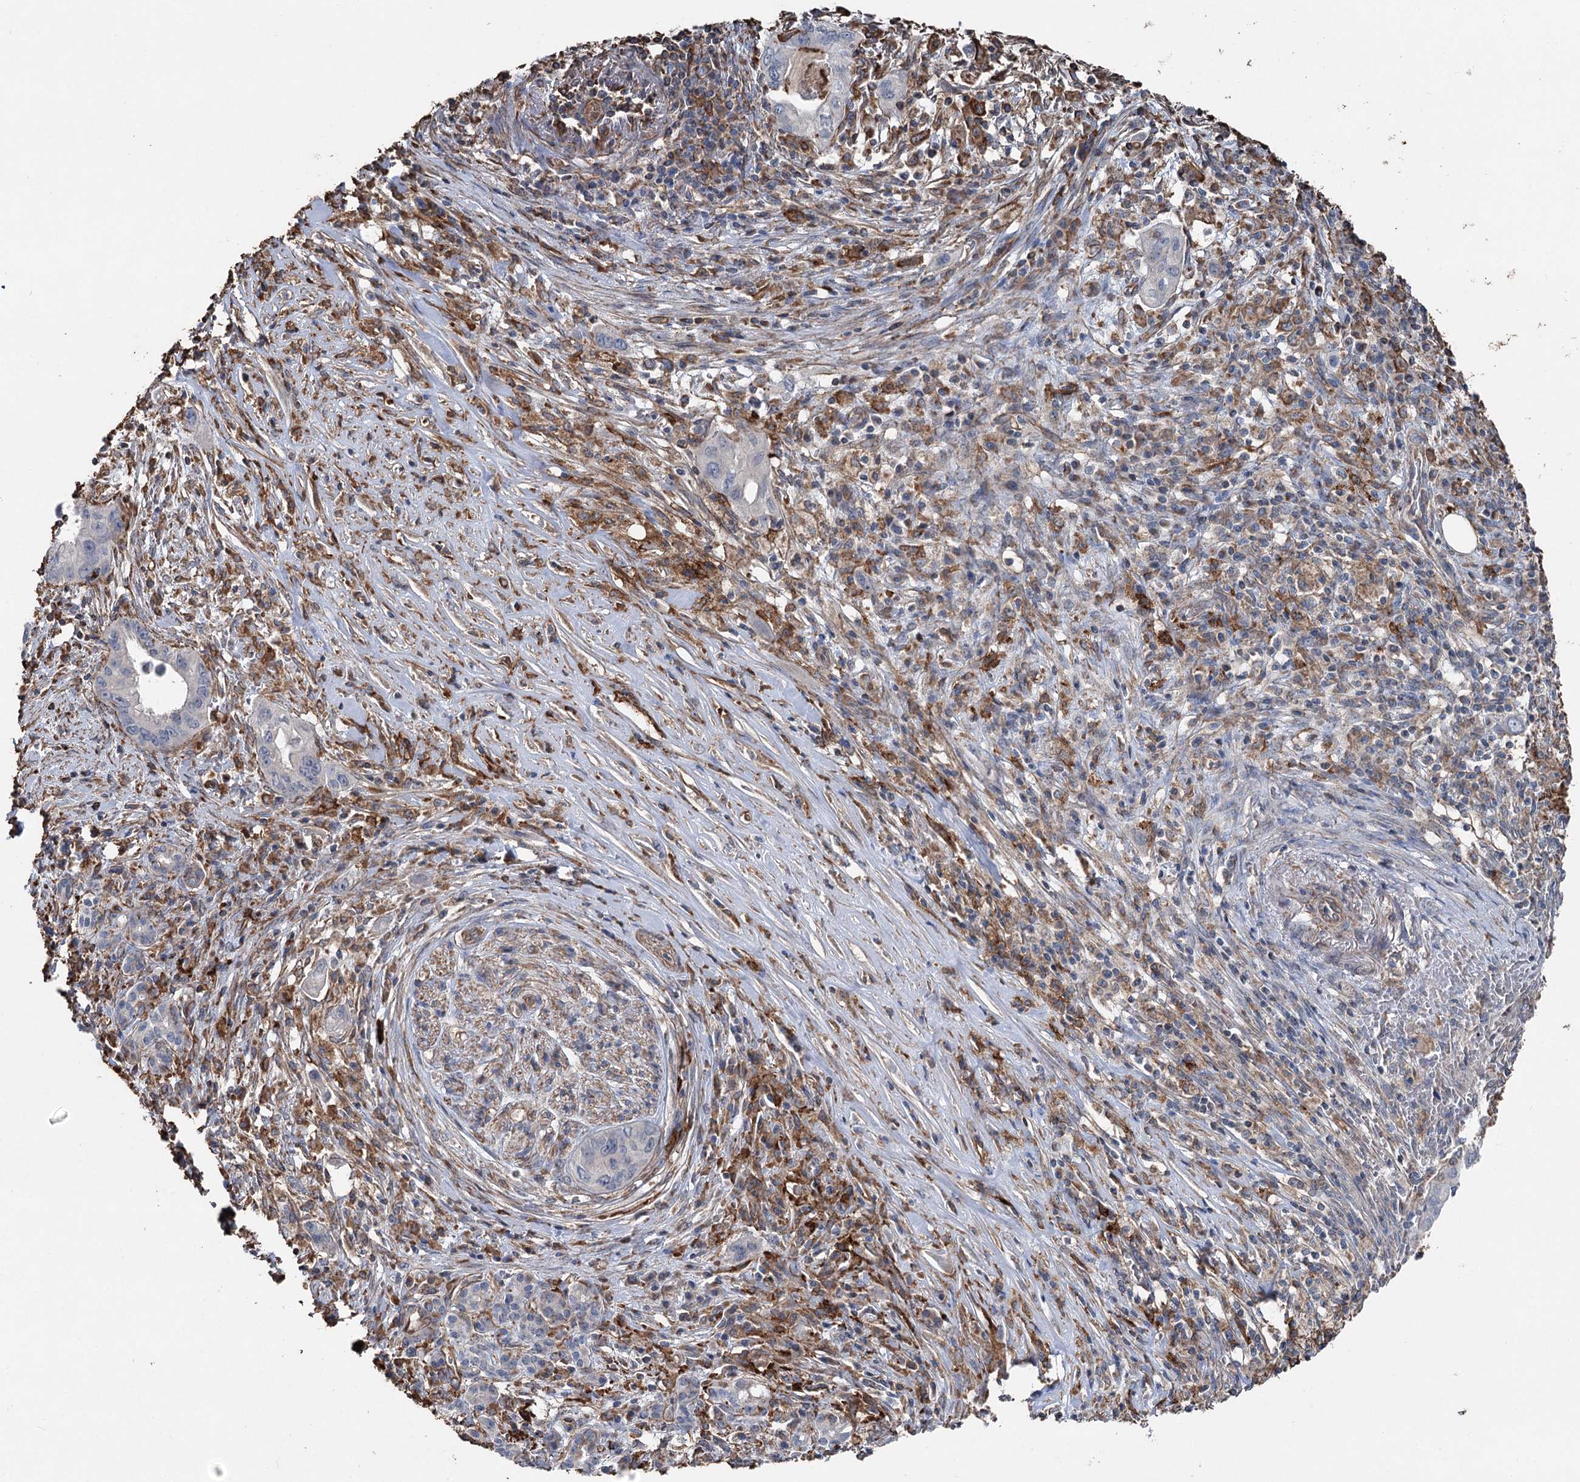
{"staining": {"intensity": "negative", "quantity": "none", "location": "none"}, "tissue": "pancreatic cancer", "cell_type": "Tumor cells", "image_type": "cancer", "snomed": [{"axis": "morphology", "description": "Adenocarcinoma, NOS"}, {"axis": "topography", "description": "Pancreas"}], "caption": "Tumor cells show no significant protein positivity in pancreatic cancer (adenocarcinoma).", "gene": "CLEC4M", "patient": {"sex": "female", "age": 73}}